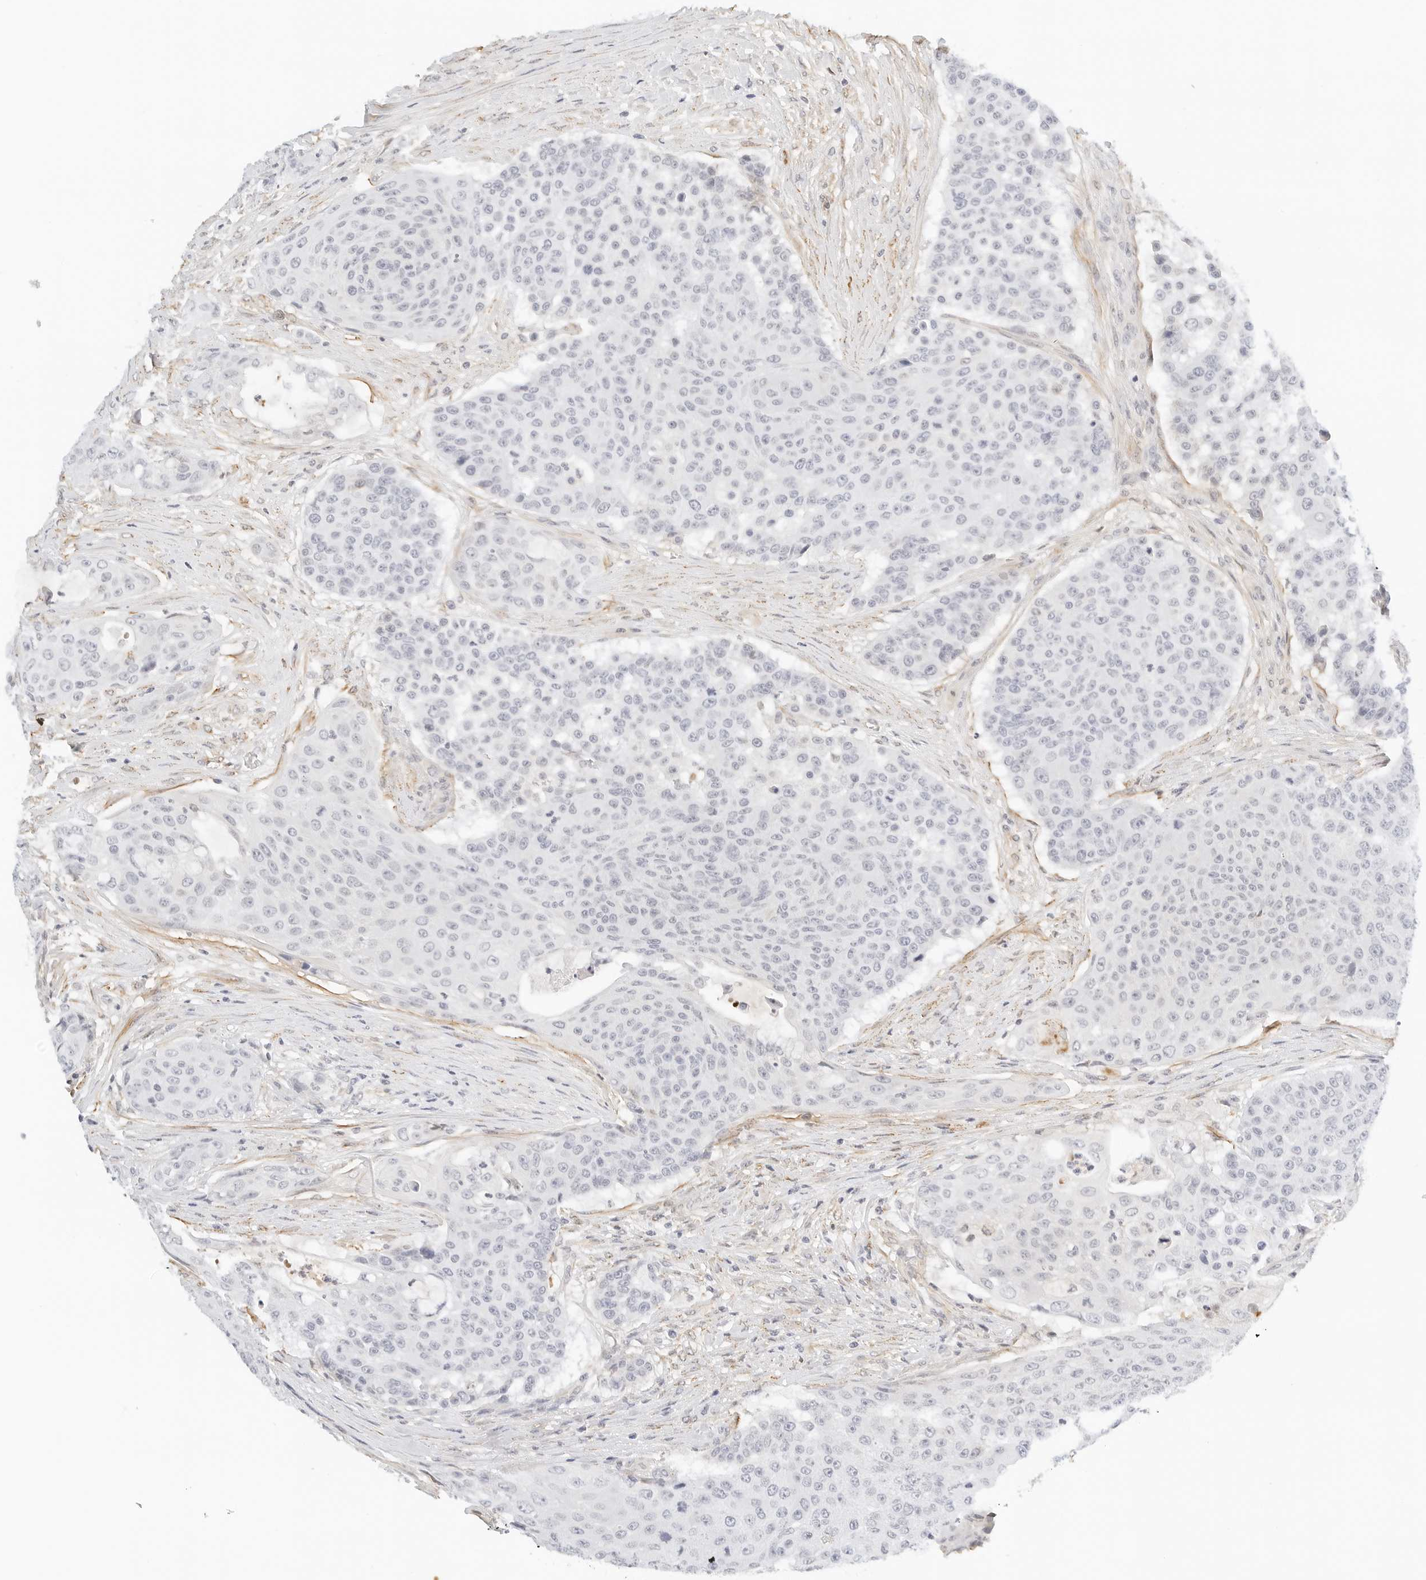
{"staining": {"intensity": "negative", "quantity": "none", "location": "none"}, "tissue": "urothelial cancer", "cell_type": "Tumor cells", "image_type": "cancer", "snomed": [{"axis": "morphology", "description": "Urothelial carcinoma, High grade"}, {"axis": "topography", "description": "Urinary bladder"}], "caption": "This is a micrograph of IHC staining of urothelial cancer, which shows no staining in tumor cells.", "gene": "PKDCC", "patient": {"sex": "female", "age": 63}}